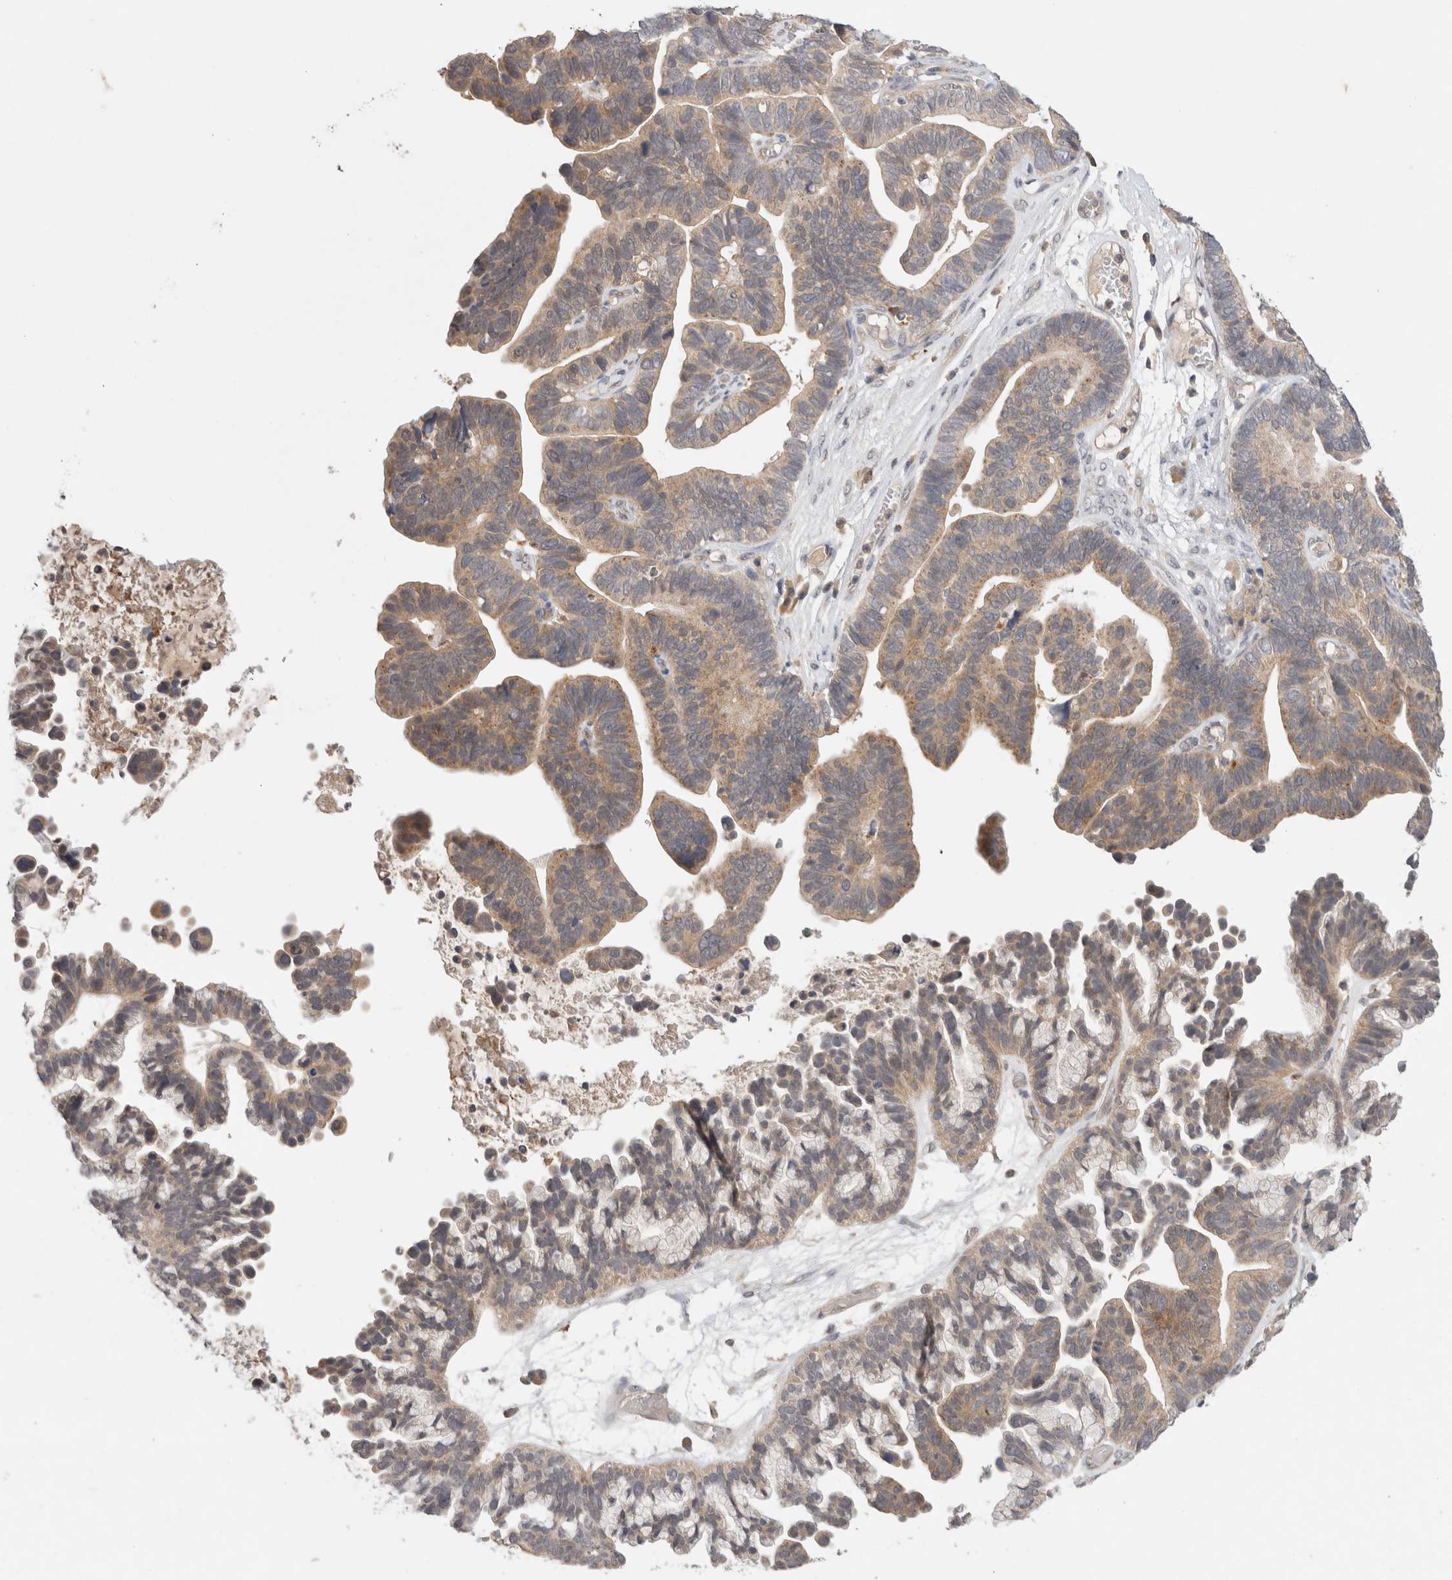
{"staining": {"intensity": "weak", "quantity": ">75%", "location": "cytoplasmic/membranous"}, "tissue": "ovarian cancer", "cell_type": "Tumor cells", "image_type": "cancer", "snomed": [{"axis": "morphology", "description": "Cystadenocarcinoma, serous, NOS"}, {"axis": "topography", "description": "Ovary"}], "caption": "Immunohistochemical staining of ovarian serous cystadenocarcinoma demonstrates low levels of weak cytoplasmic/membranous expression in approximately >75% of tumor cells.", "gene": "SGK1", "patient": {"sex": "female", "age": 56}}